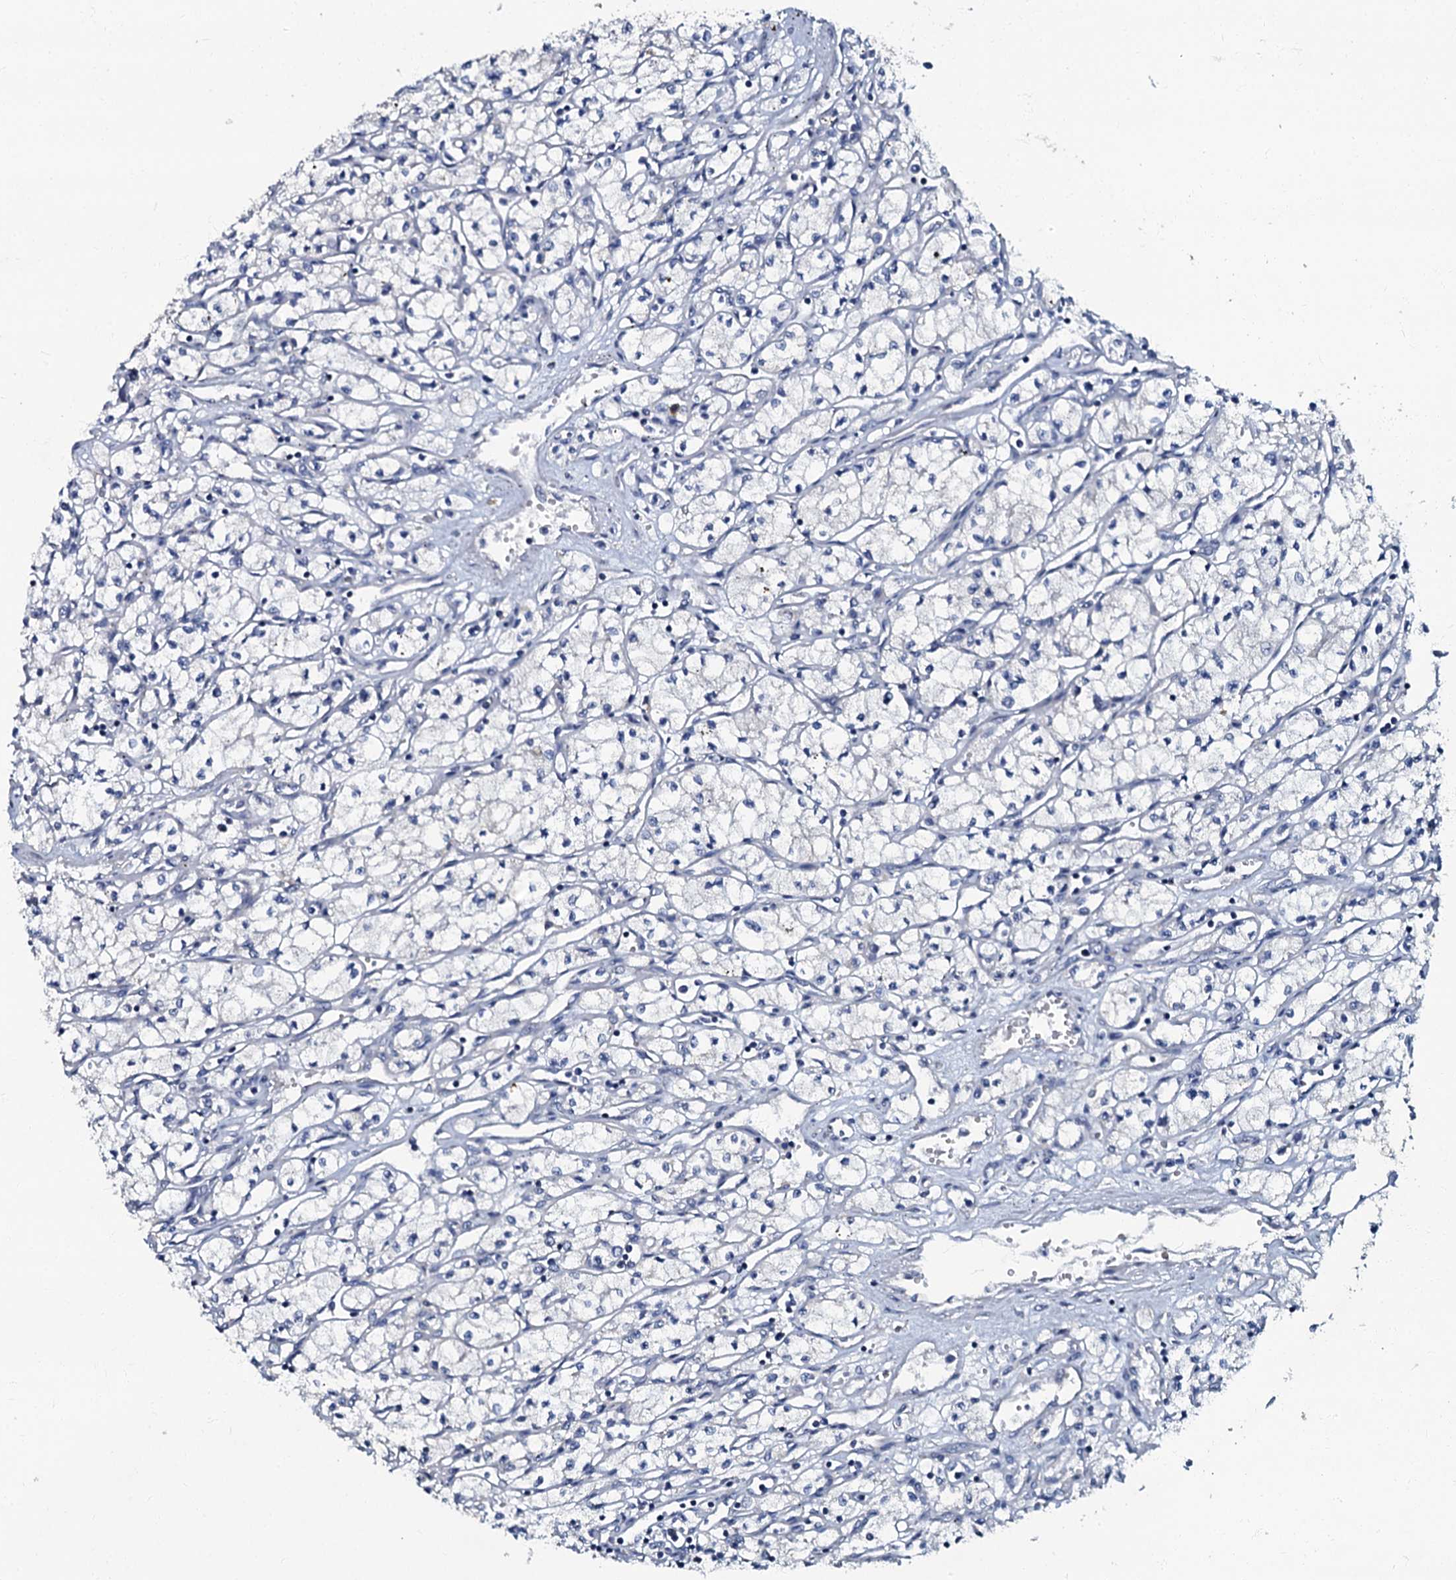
{"staining": {"intensity": "negative", "quantity": "none", "location": "none"}, "tissue": "renal cancer", "cell_type": "Tumor cells", "image_type": "cancer", "snomed": [{"axis": "morphology", "description": "Adenocarcinoma, NOS"}, {"axis": "topography", "description": "Kidney"}], "caption": "Renal cancer was stained to show a protein in brown. There is no significant expression in tumor cells.", "gene": "OLAH", "patient": {"sex": "male", "age": 59}}